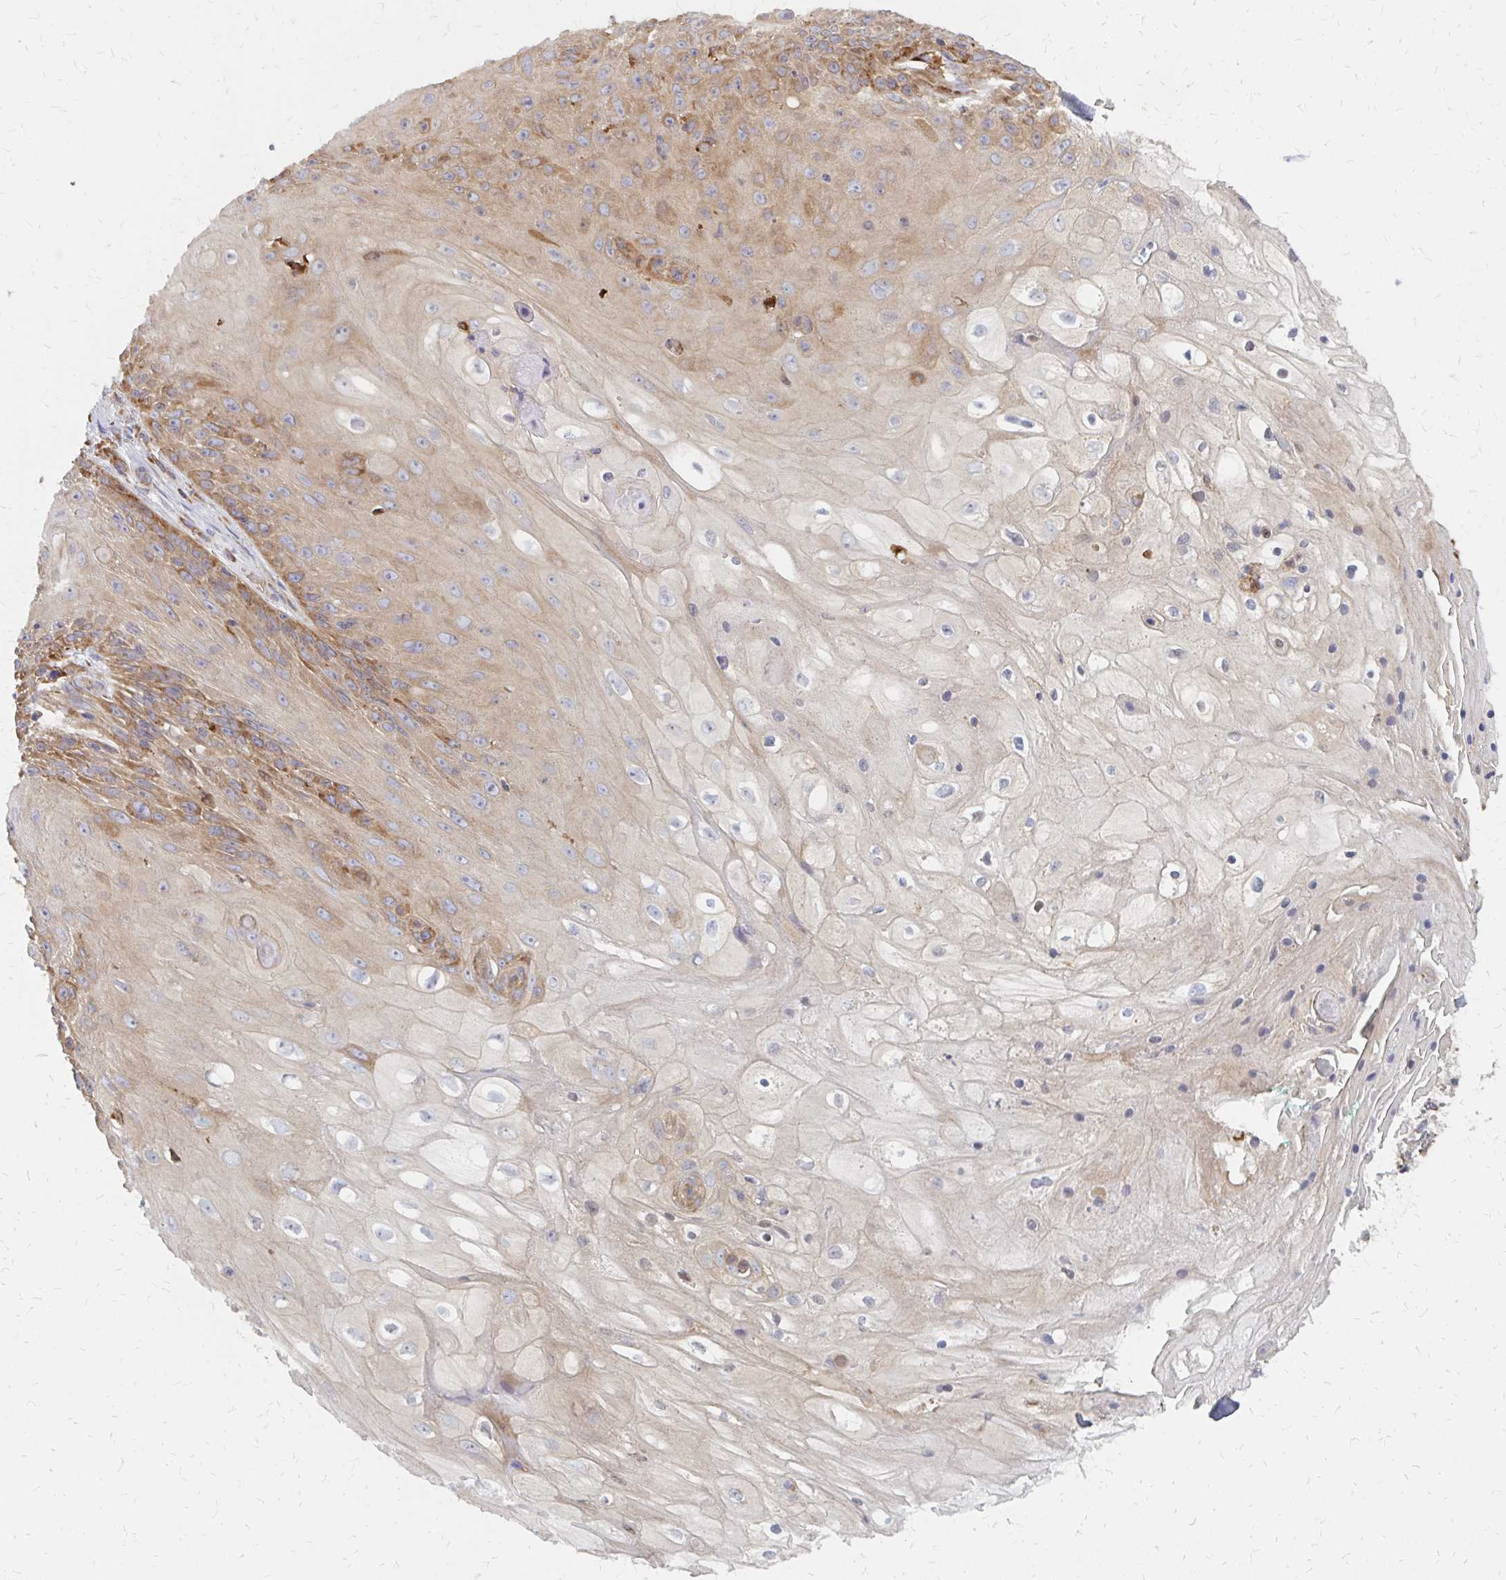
{"staining": {"intensity": "moderate", "quantity": "<25%", "location": "cytoplasmic/membranous"}, "tissue": "skin cancer", "cell_type": "Tumor cells", "image_type": "cancer", "snomed": [{"axis": "morphology", "description": "Squamous cell carcinoma, NOS"}, {"axis": "topography", "description": "Skin"}, {"axis": "topography", "description": "Vulva"}], "caption": "Immunohistochemistry (DAB) staining of skin squamous cell carcinoma exhibits moderate cytoplasmic/membranous protein expression in approximately <25% of tumor cells.", "gene": "PPP1R13L", "patient": {"sex": "female", "age": 76}}